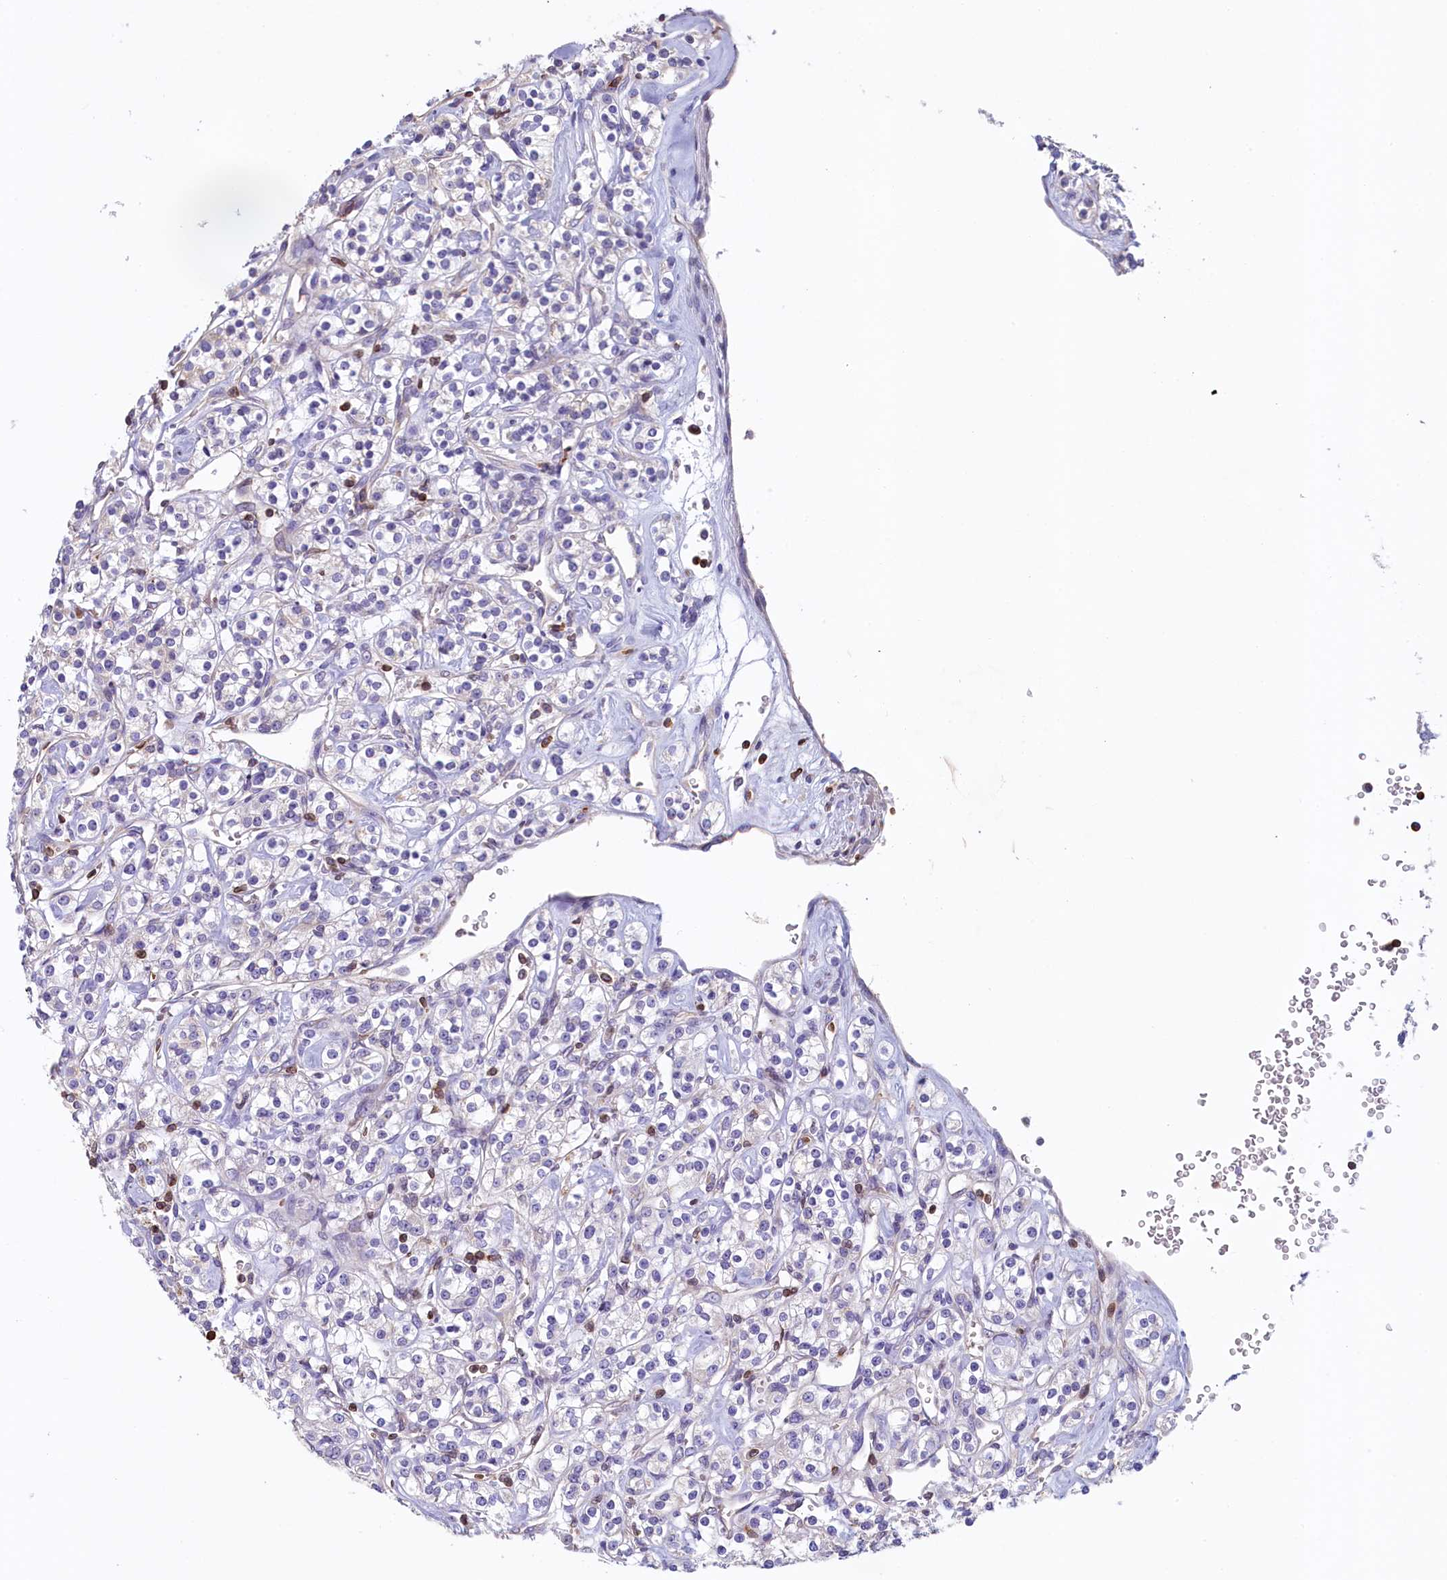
{"staining": {"intensity": "negative", "quantity": "none", "location": "none"}, "tissue": "renal cancer", "cell_type": "Tumor cells", "image_type": "cancer", "snomed": [{"axis": "morphology", "description": "Adenocarcinoma, NOS"}, {"axis": "topography", "description": "Kidney"}], "caption": "Immunohistochemical staining of renal adenocarcinoma demonstrates no significant expression in tumor cells.", "gene": "TRAF3IP3", "patient": {"sex": "male", "age": 77}}